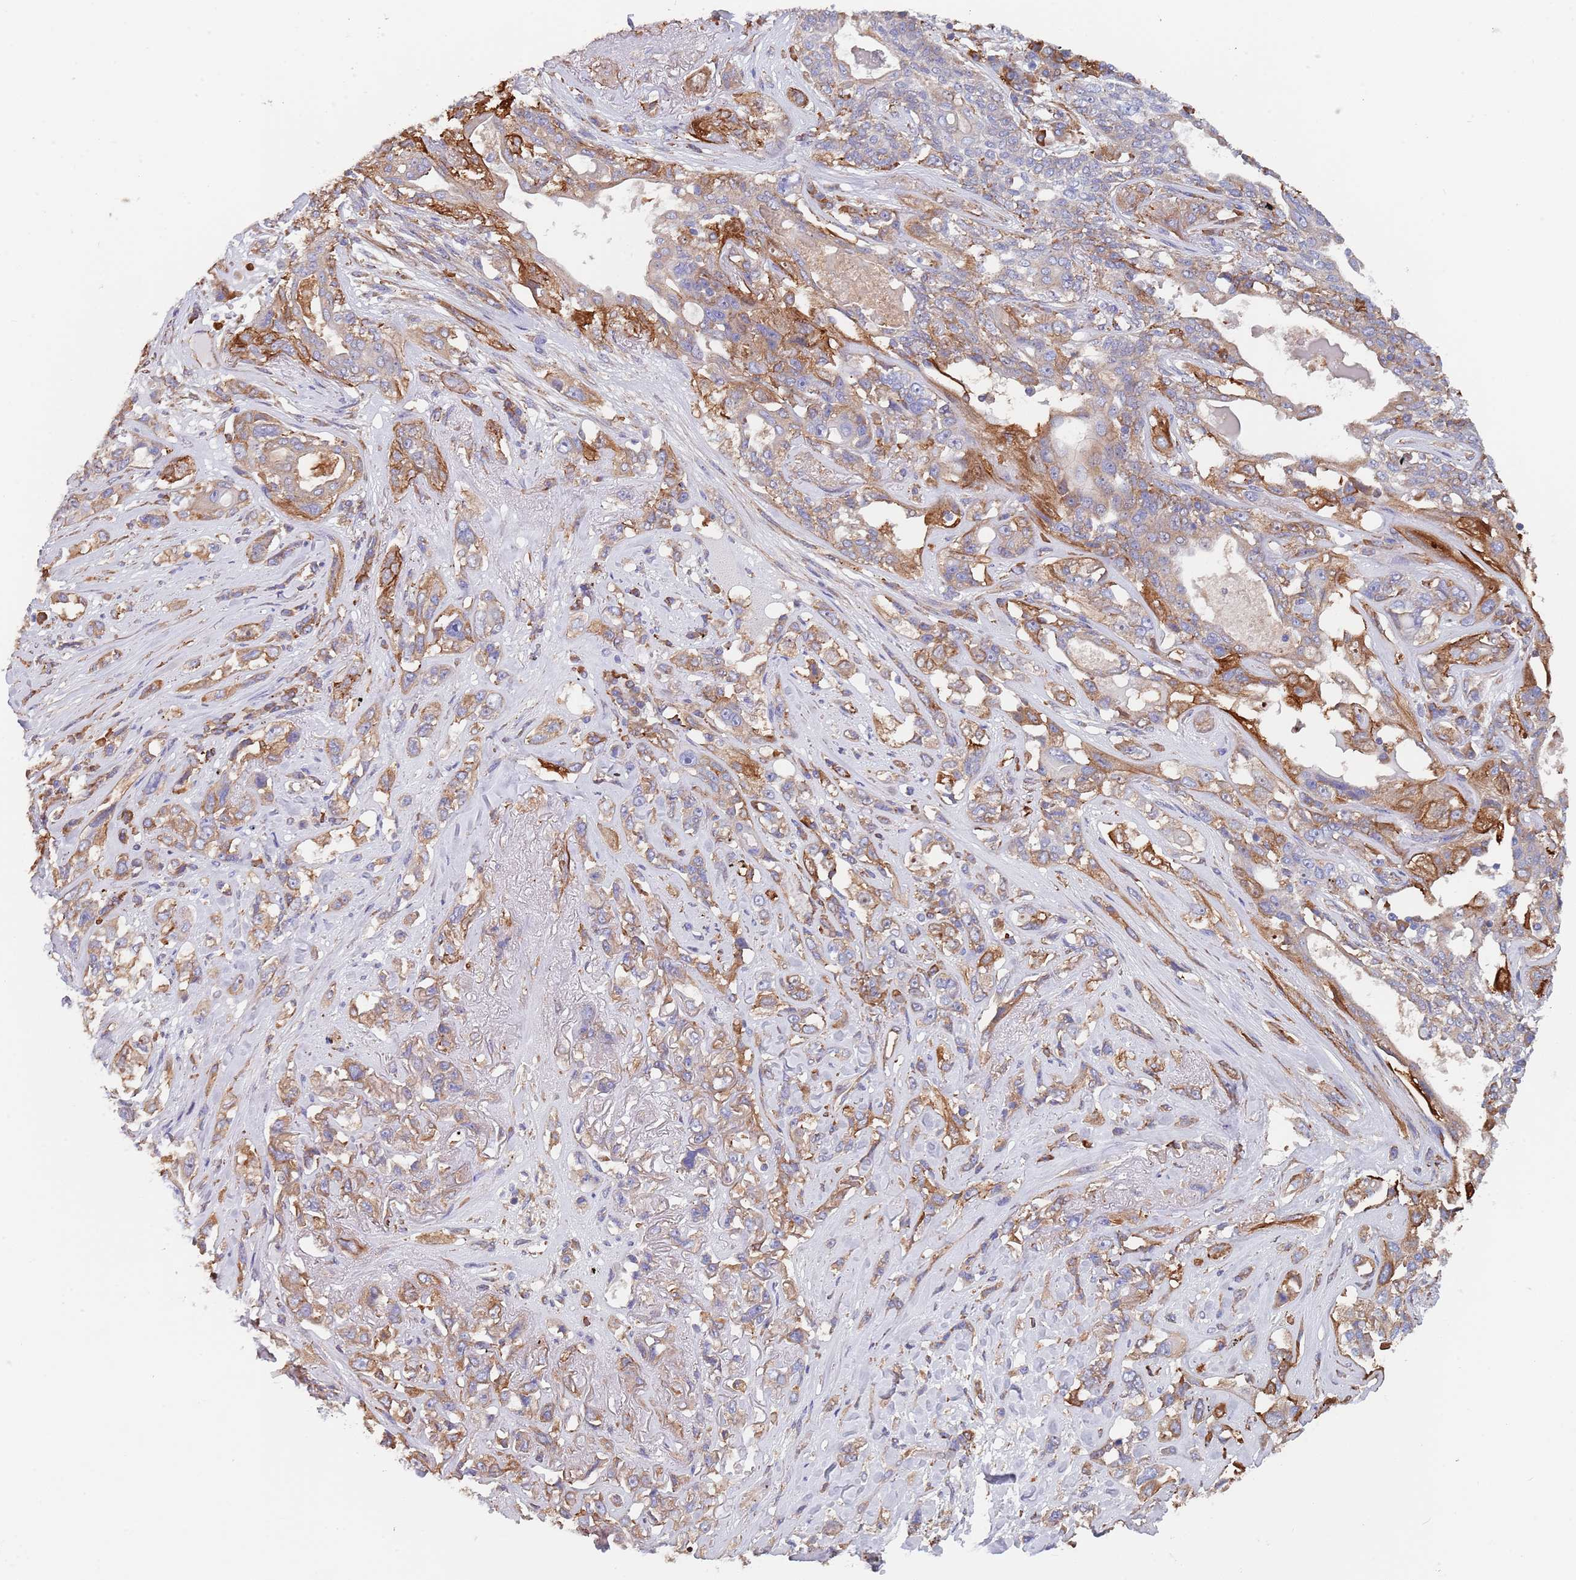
{"staining": {"intensity": "moderate", "quantity": "25%-75%", "location": "cytoplasmic/membranous"}, "tissue": "lung cancer", "cell_type": "Tumor cells", "image_type": "cancer", "snomed": [{"axis": "morphology", "description": "Squamous cell carcinoma, NOS"}, {"axis": "topography", "description": "Lung"}], "caption": "Lung cancer tissue exhibits moderate cytoplasmic/membranous expression in about 25%-75% of tumor cells (Stains: DAB (3,3'-diaminobenzidine) in brown, nuclei in blue, Microscopy: brightfield microscopy at high magnification).", "gene": "DCUN1D3", "patient": {"sex": "female", "age": 70}}